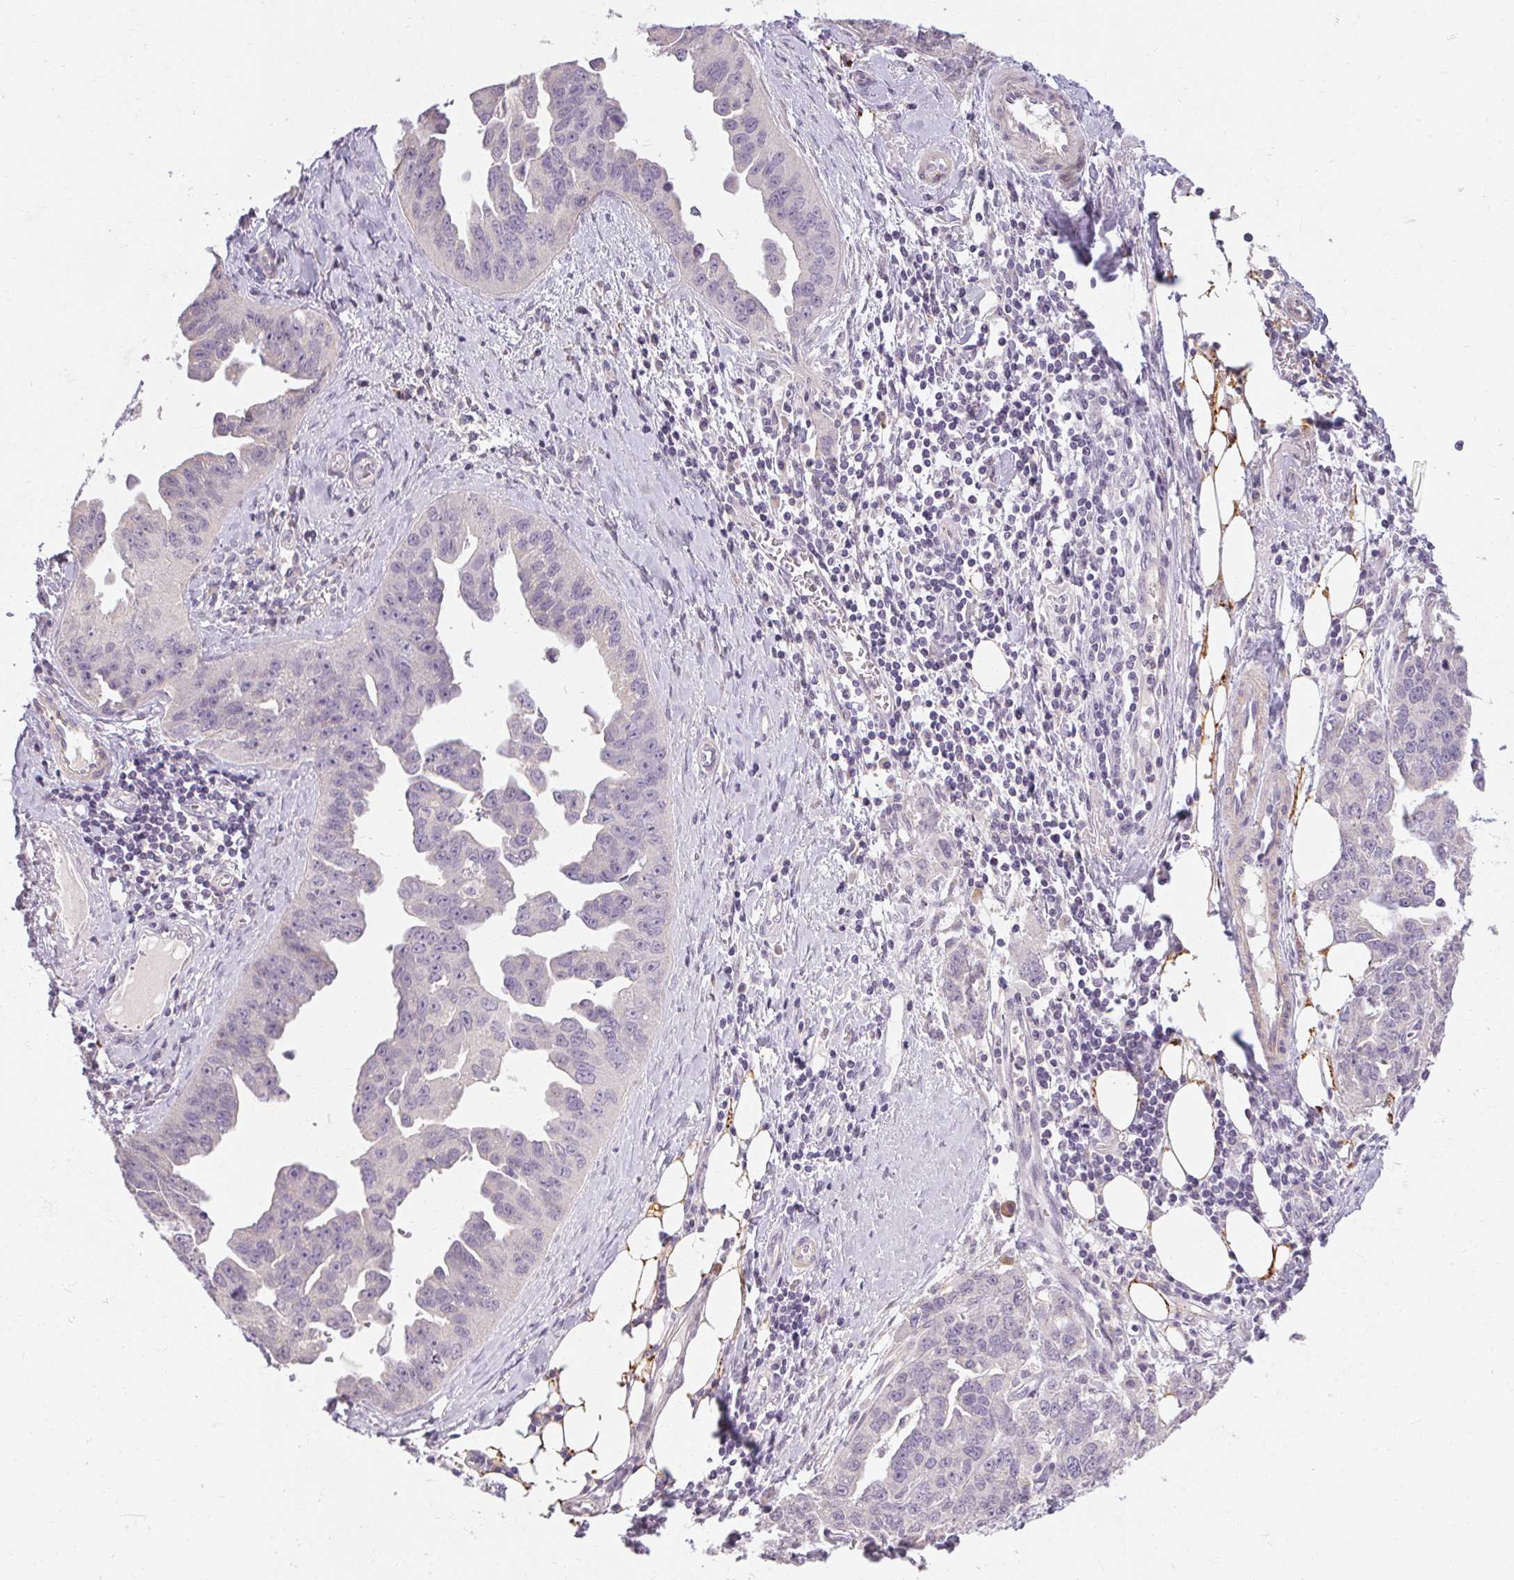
{"staining": {"intensity": "negative", "quantity": "none", "location": "none"}, "tissue": "ovarian cancer", "cell_type": "Tumor cells", "image_type": "cancer", "snomed": [{"axis": "morphology", "description": "Cystadenocarcinoma, serous, NOS"}, {"axis": "topography", "description": "Ovary"}], "caption": "Ovarian serous cystadenocarcinoma was stained to show a protein in brown. There is no significant positivity in tumor cells.", "gene": "TMEM52B", "patient": {"sex": "female", "age": 75}}